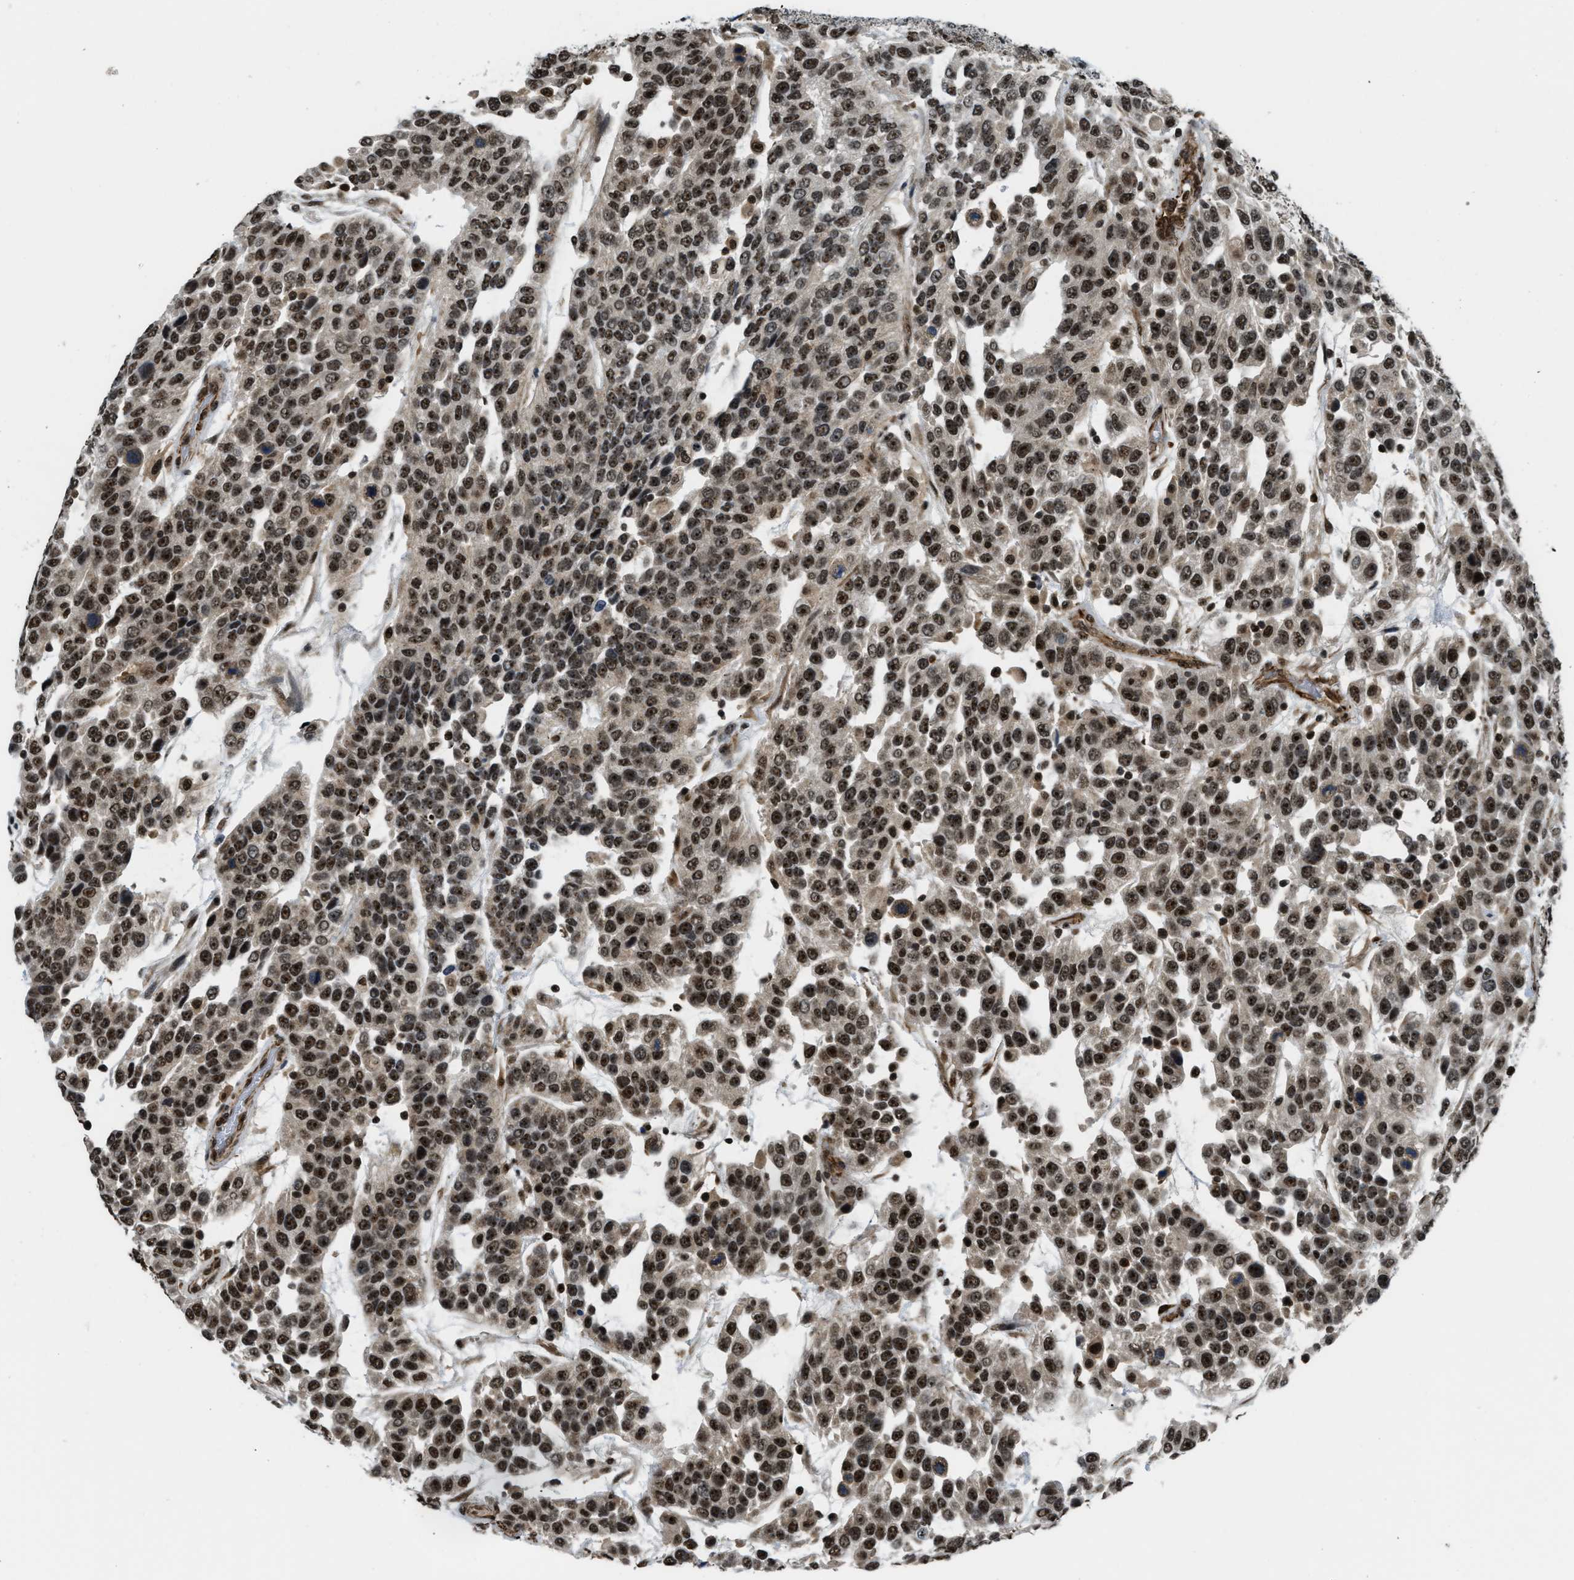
{"staining": {"intensity": "strong", "quantity": ">75%", "location": "nuclear"}, "tissue": "urothelial cancer", "cell_type": "Tumor cells", "image_type": "cancer", "snomed": [{"axis": "morphology", "description": "Urothelial carcinoma, High grade"}, {"axis": "topography", "description": "Urinary bladder"}], "caption": "Protein expression analysis of urothelial carcinoma (high-grade) exhibits strong nuclear positivity in approximately >75% of tumor cells.", "gene": "E2F1", "patient": {"sex": "female", "age": 80}}